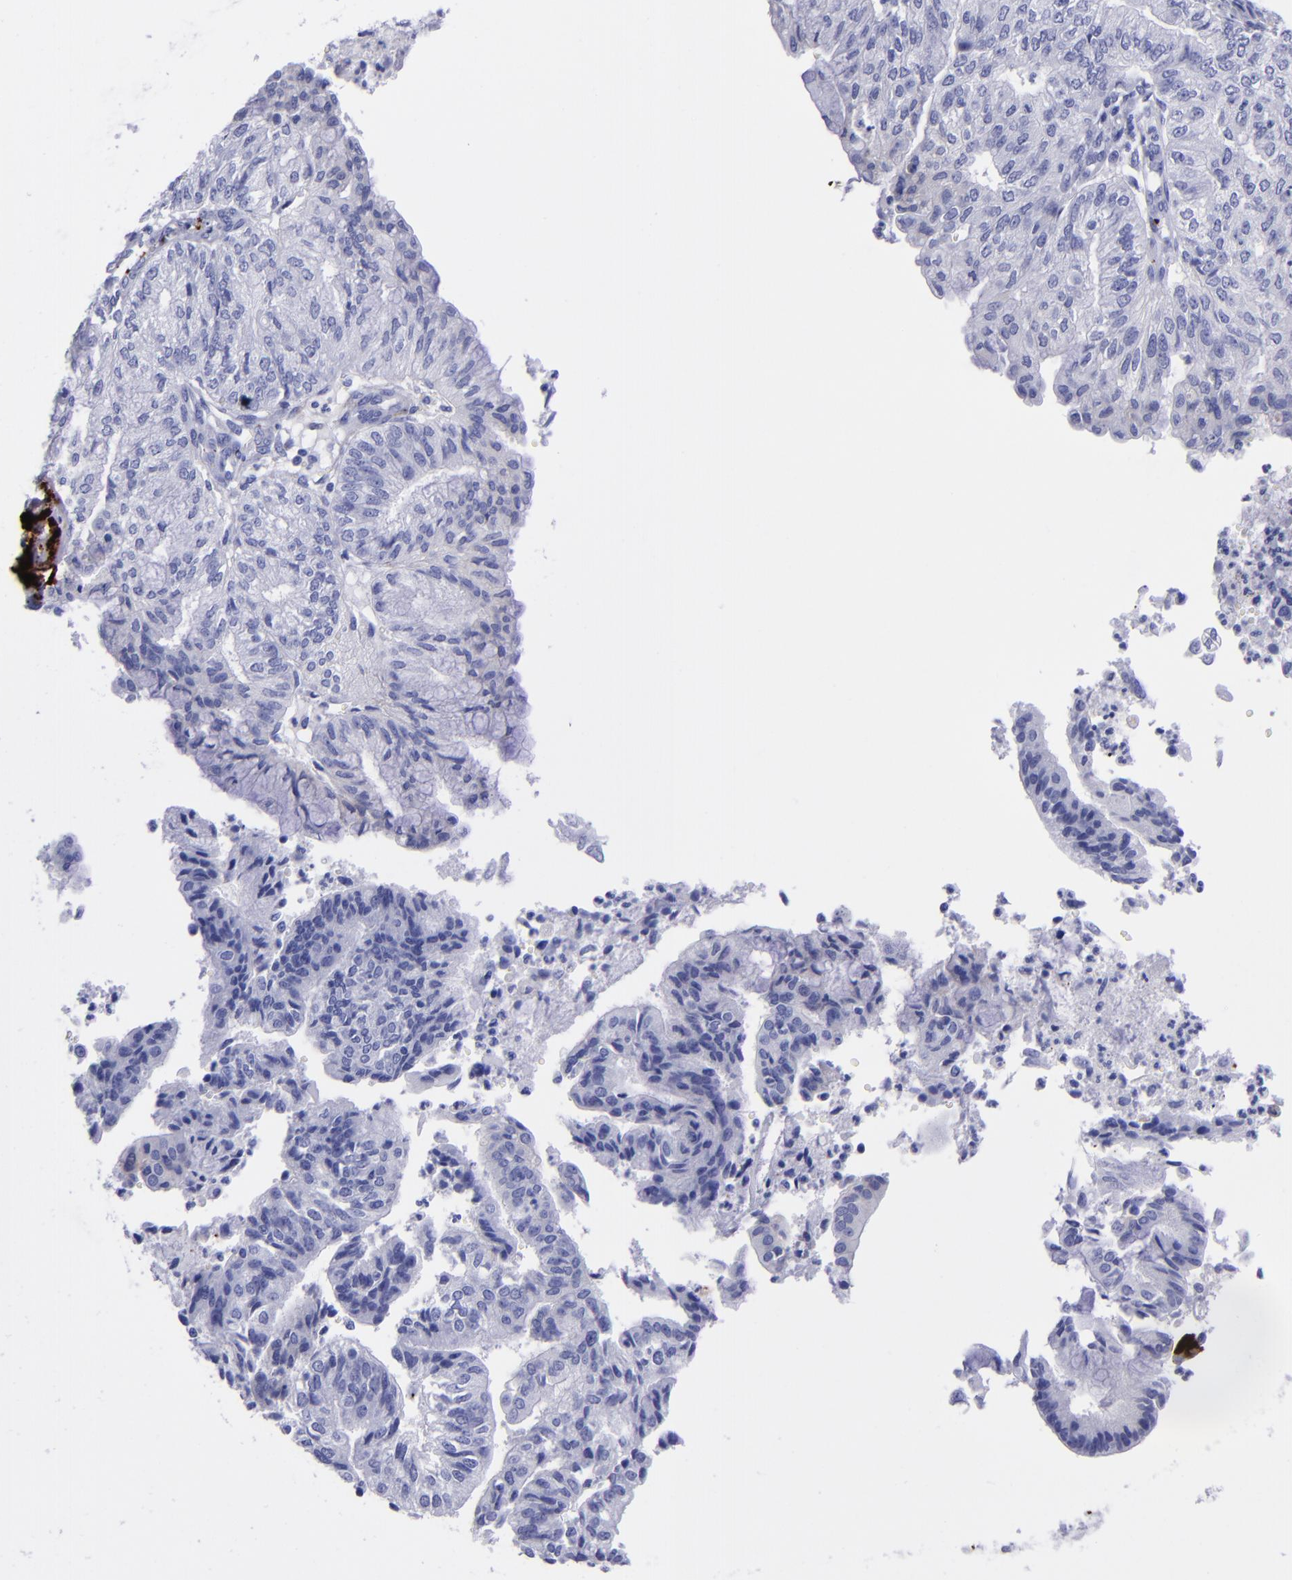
{"staining": {"intensity": "negative", "quantity": "none", "location": "none"}, "tissue": "endometrial cancer", "cell_type": "Tumor cells", "image_type": "cancer", "snomed": [{"axis": "morphology", "description": "Adenocarcinoma, NOS"}, {"axis": "topography", "description": "Endometrium"}], "caption": "Protein analysis of endometrial cancer displays no significant positivity in tumor cells. The staining is performed using DAB brown chromogen with nuclei counter-stained in using hematoxylin.", "gene": "EFCAB13", "patient": {"sex": "female", "age": 59}}